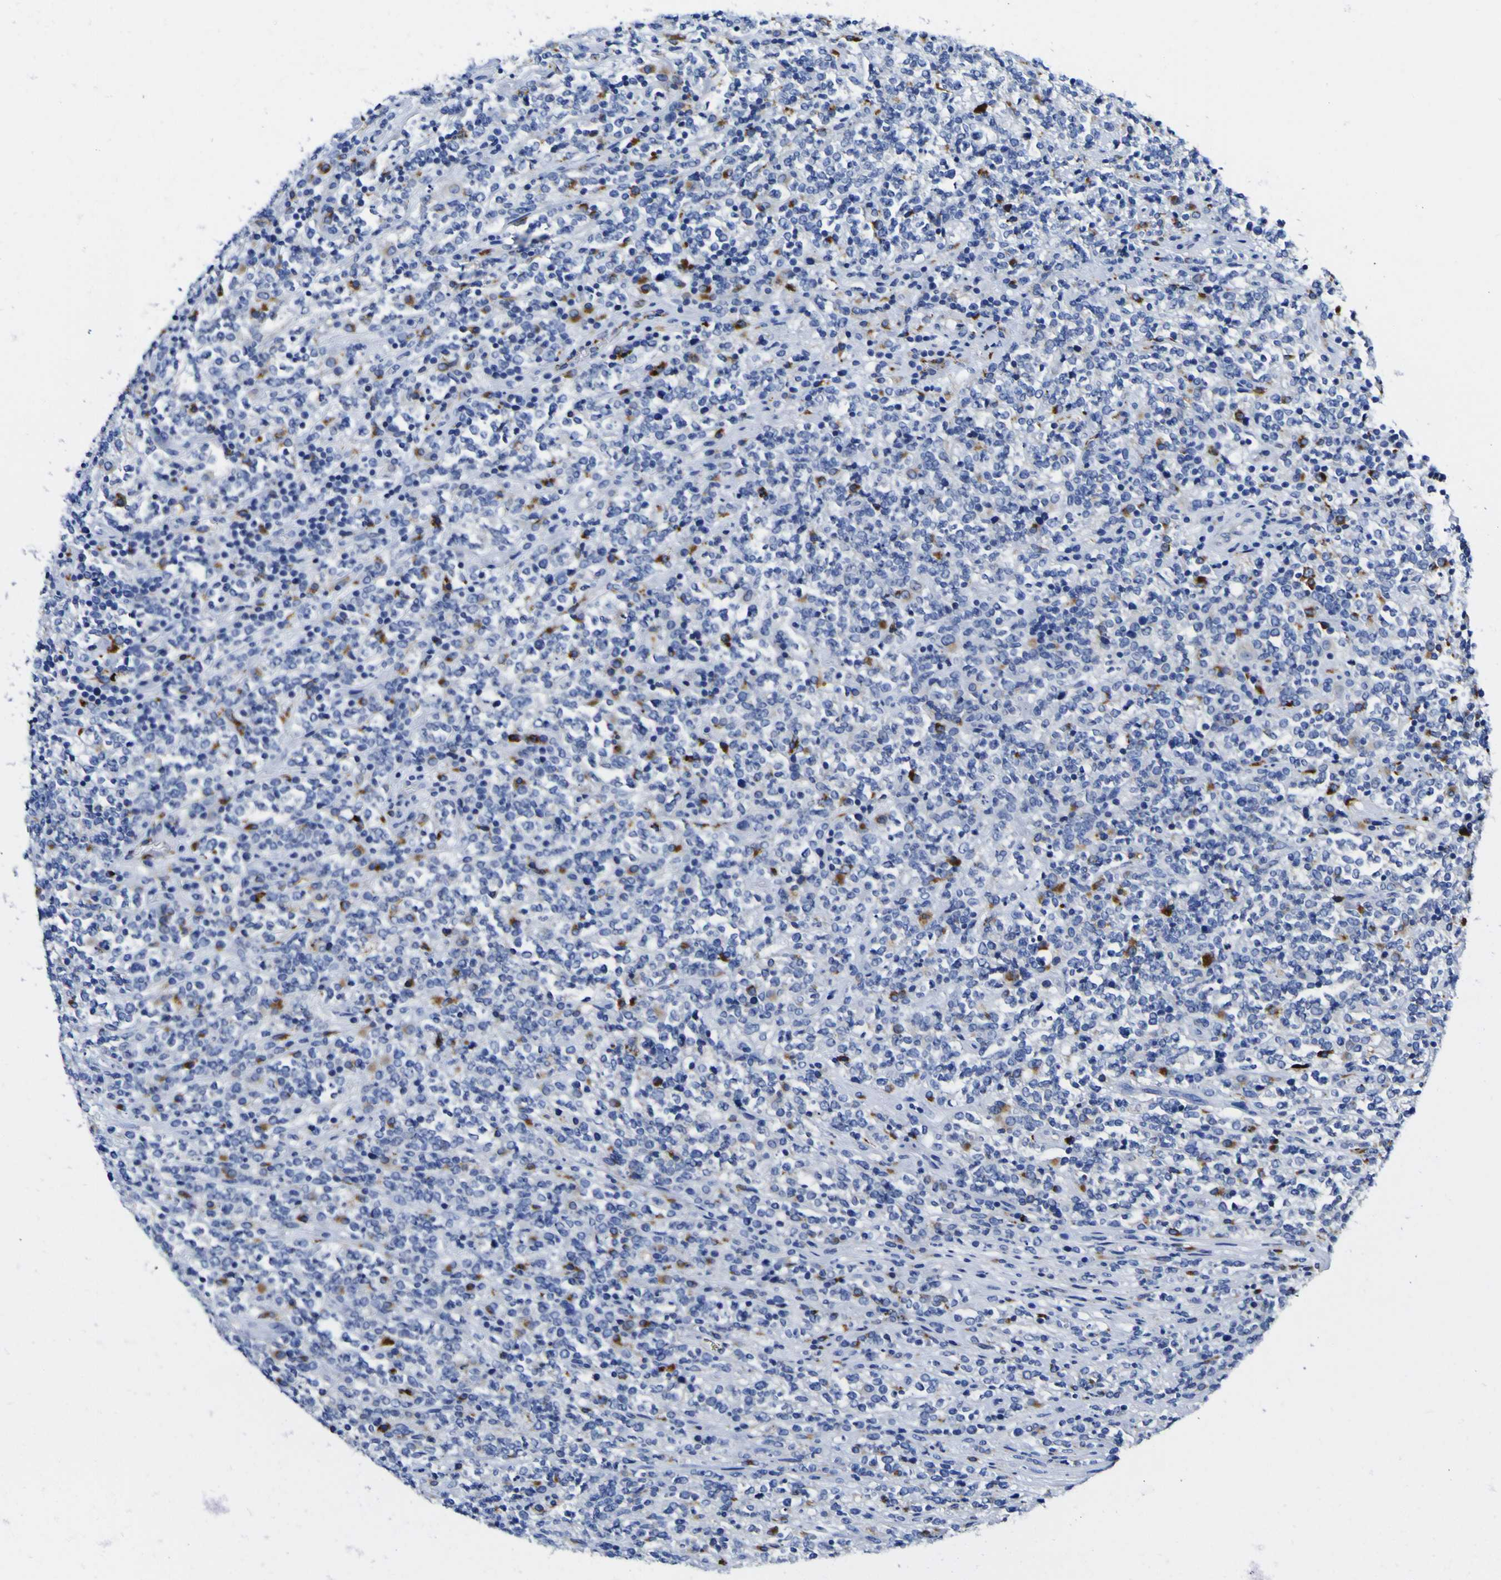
{"staining": {"intensity": "strong", "quantity": "<25%", "location": "cytoplasmic/membranous"}, "tissue": "lymphoma", "cell_type": "Tumor cells", "image_type": "cancer", "snomed": [{"axis": "morphology", "description": "Malignant lymphoma, non-Hodgkin's type, High grade"}, {"axis": "topography", "description": "Soft tissue"}], "caption": "Immunohistochemical staining of high-grade malignant lymphoma, non-Hodgkin's type shows strong cytoplasmic/membranous protein expression in approximately <25% of tumor cells.", "gene": "HLA-DQA1", "patient": {"sex": "male", "age": 18}}